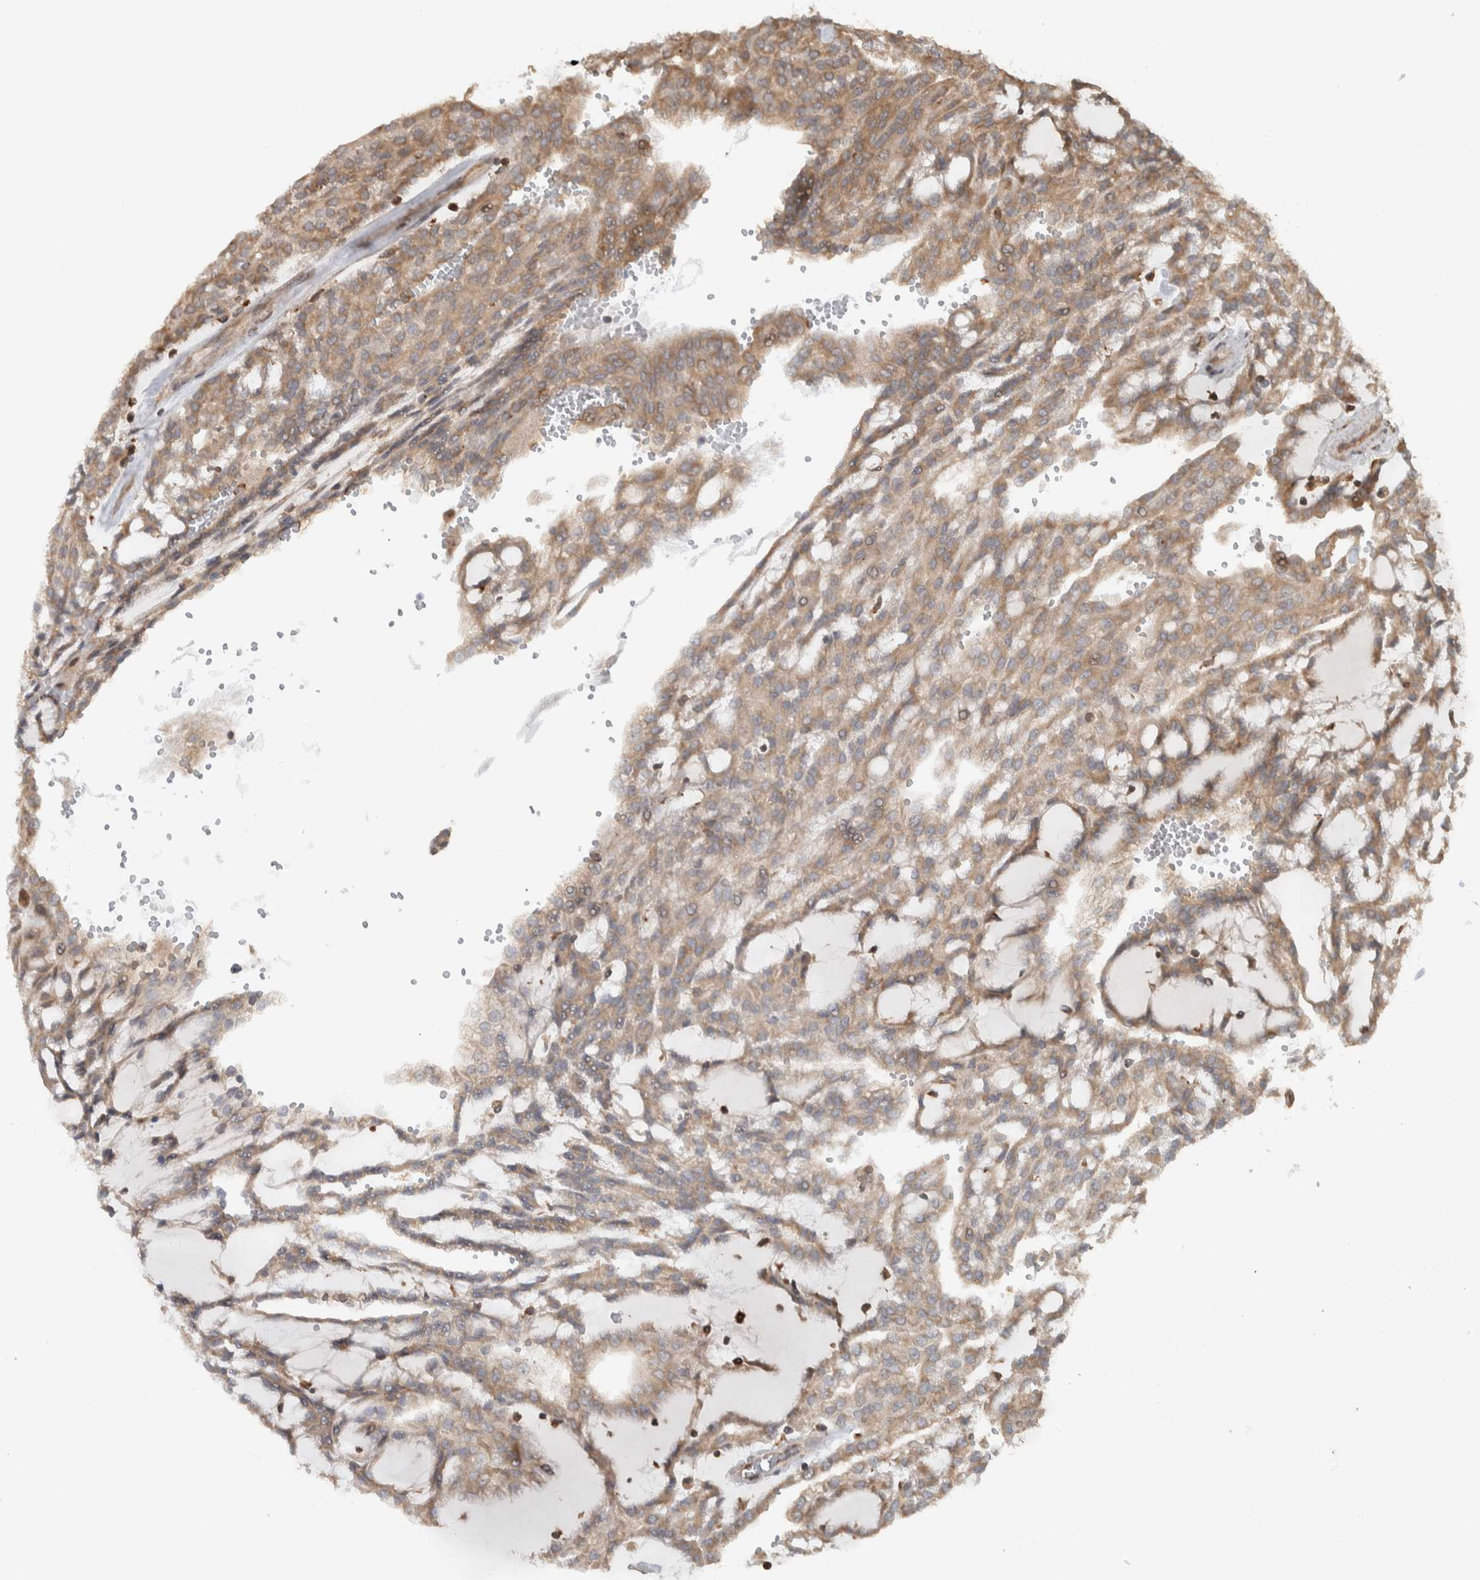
{"staining": {"intensity": "weak", "quantity": ">75%", "location": "cytoplasmic/membranous"}, "tissue": "renal cancer", "cell_type": "Tumor cells", "image_type": "cancer", "snomed": [{"axis": "morphology", "description": "Adenocarcinoma, NOS"}, {"axis": "topography", "description": "Kidney"}], "caption": "Immunohistochemical staining of human adenocarcinoma (renal) reveals weak cytoplasmic/membranous protein staining in about >75% of tumor cells. The staining was performed using DAB to visualize the protein expression in brown, while the nuclei were stained in blue with hematoxylin (Magnification: 20x).", "gene": "CNTROB", "patient": {"sex": "male", "age": 63}}